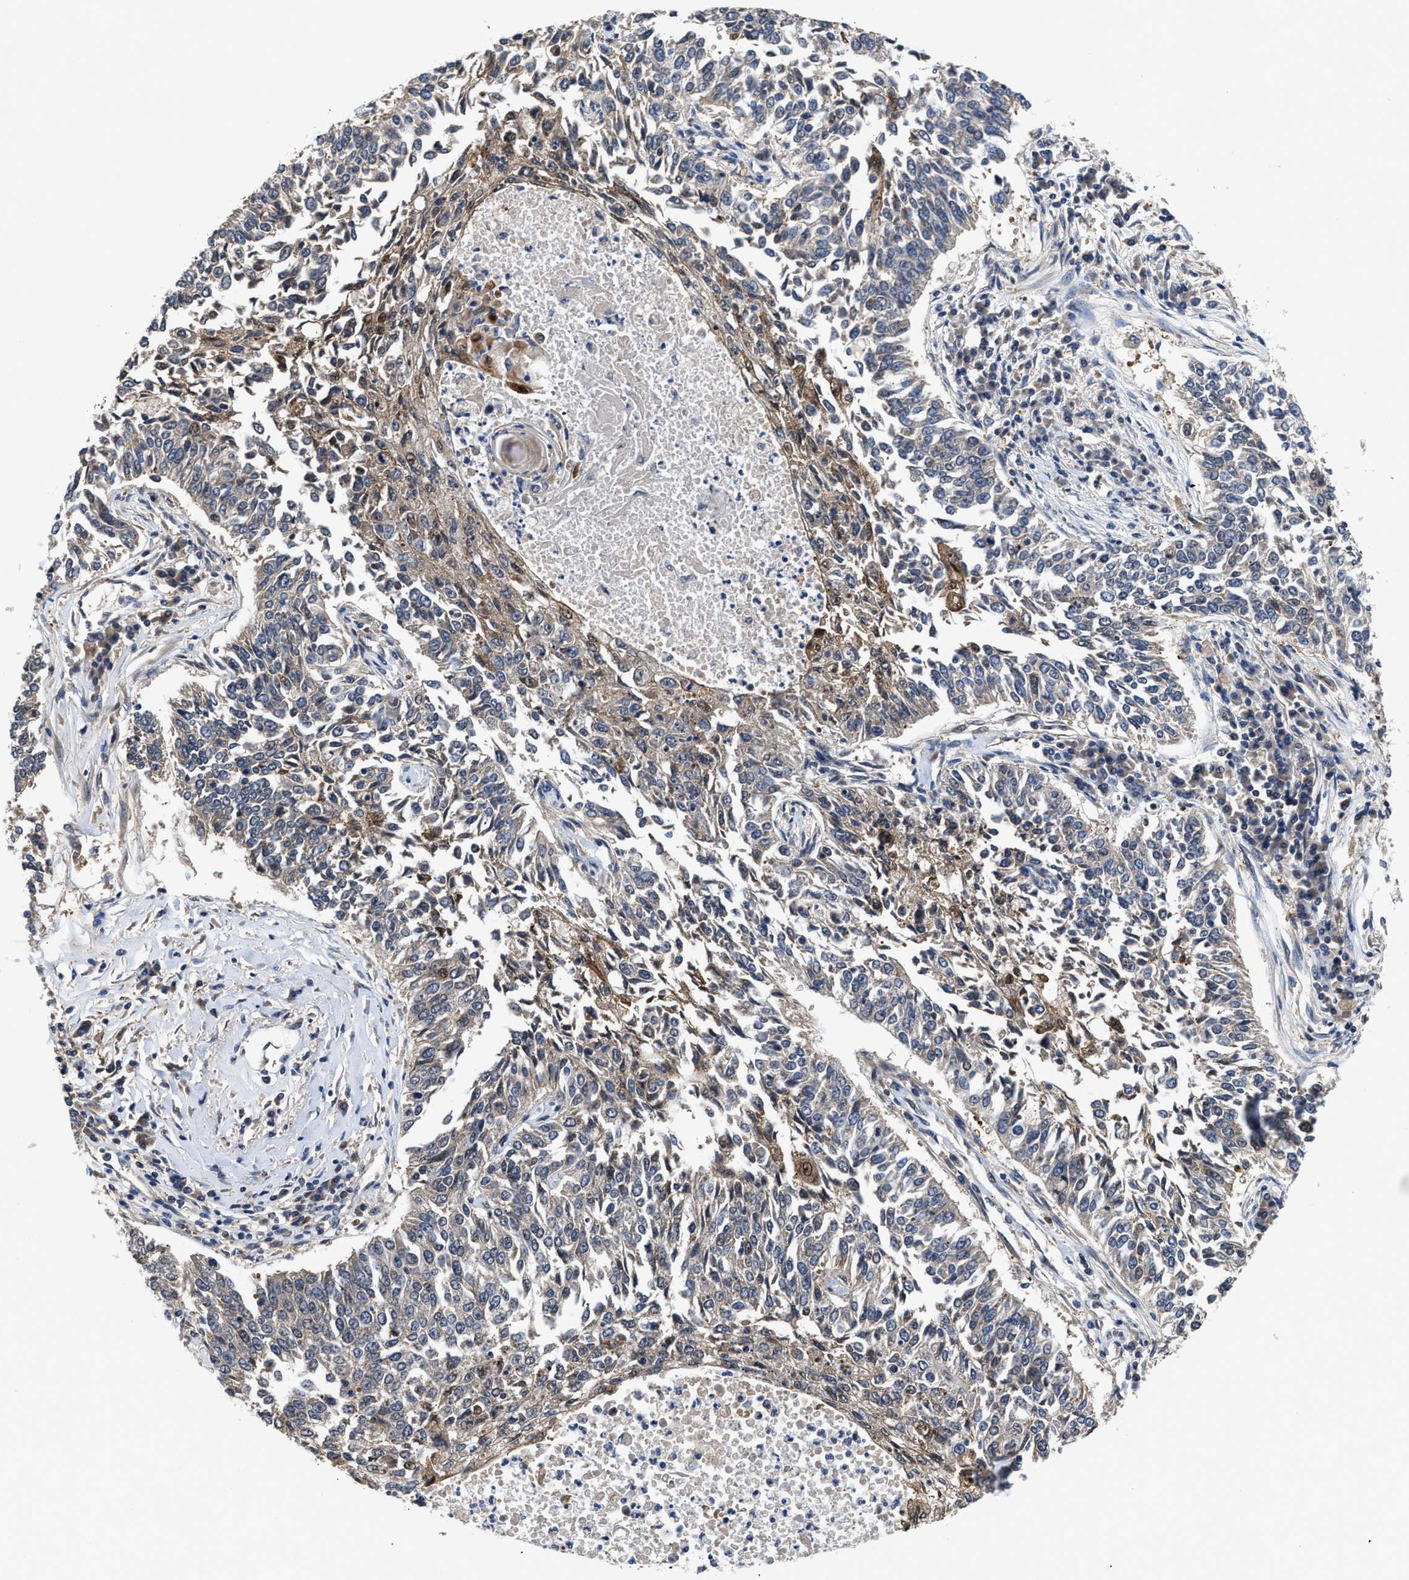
{"staining": {"intensity": "weak", "quantity": "25%-75%", "location": "cytoplasmic/membranous"}, "tissue": "lung cancer", "cell_type": "Tumor cells", "image_type": "cancer", "snomed": [{"axis": "morphology", "description": "Normal tissue, NOS"}, {"axis": "morphology", "description": "Squamous cell carcinoma, NOS"}, {"axis": "topography", "description": "Cartilage tissue"}, {"axis": "topography", "description": "Bronchus"}, {"axis": "topography", "description": "Lung"}], "caption": "This image demonstrates IHC staining of squamous cell carcinoma (lung), with low weak cytoplasmic/membranous staining in approximately 25%-75% of tumor cells.", "gene": "KIF12", "patient": {"sex": "female", "age": 49}}